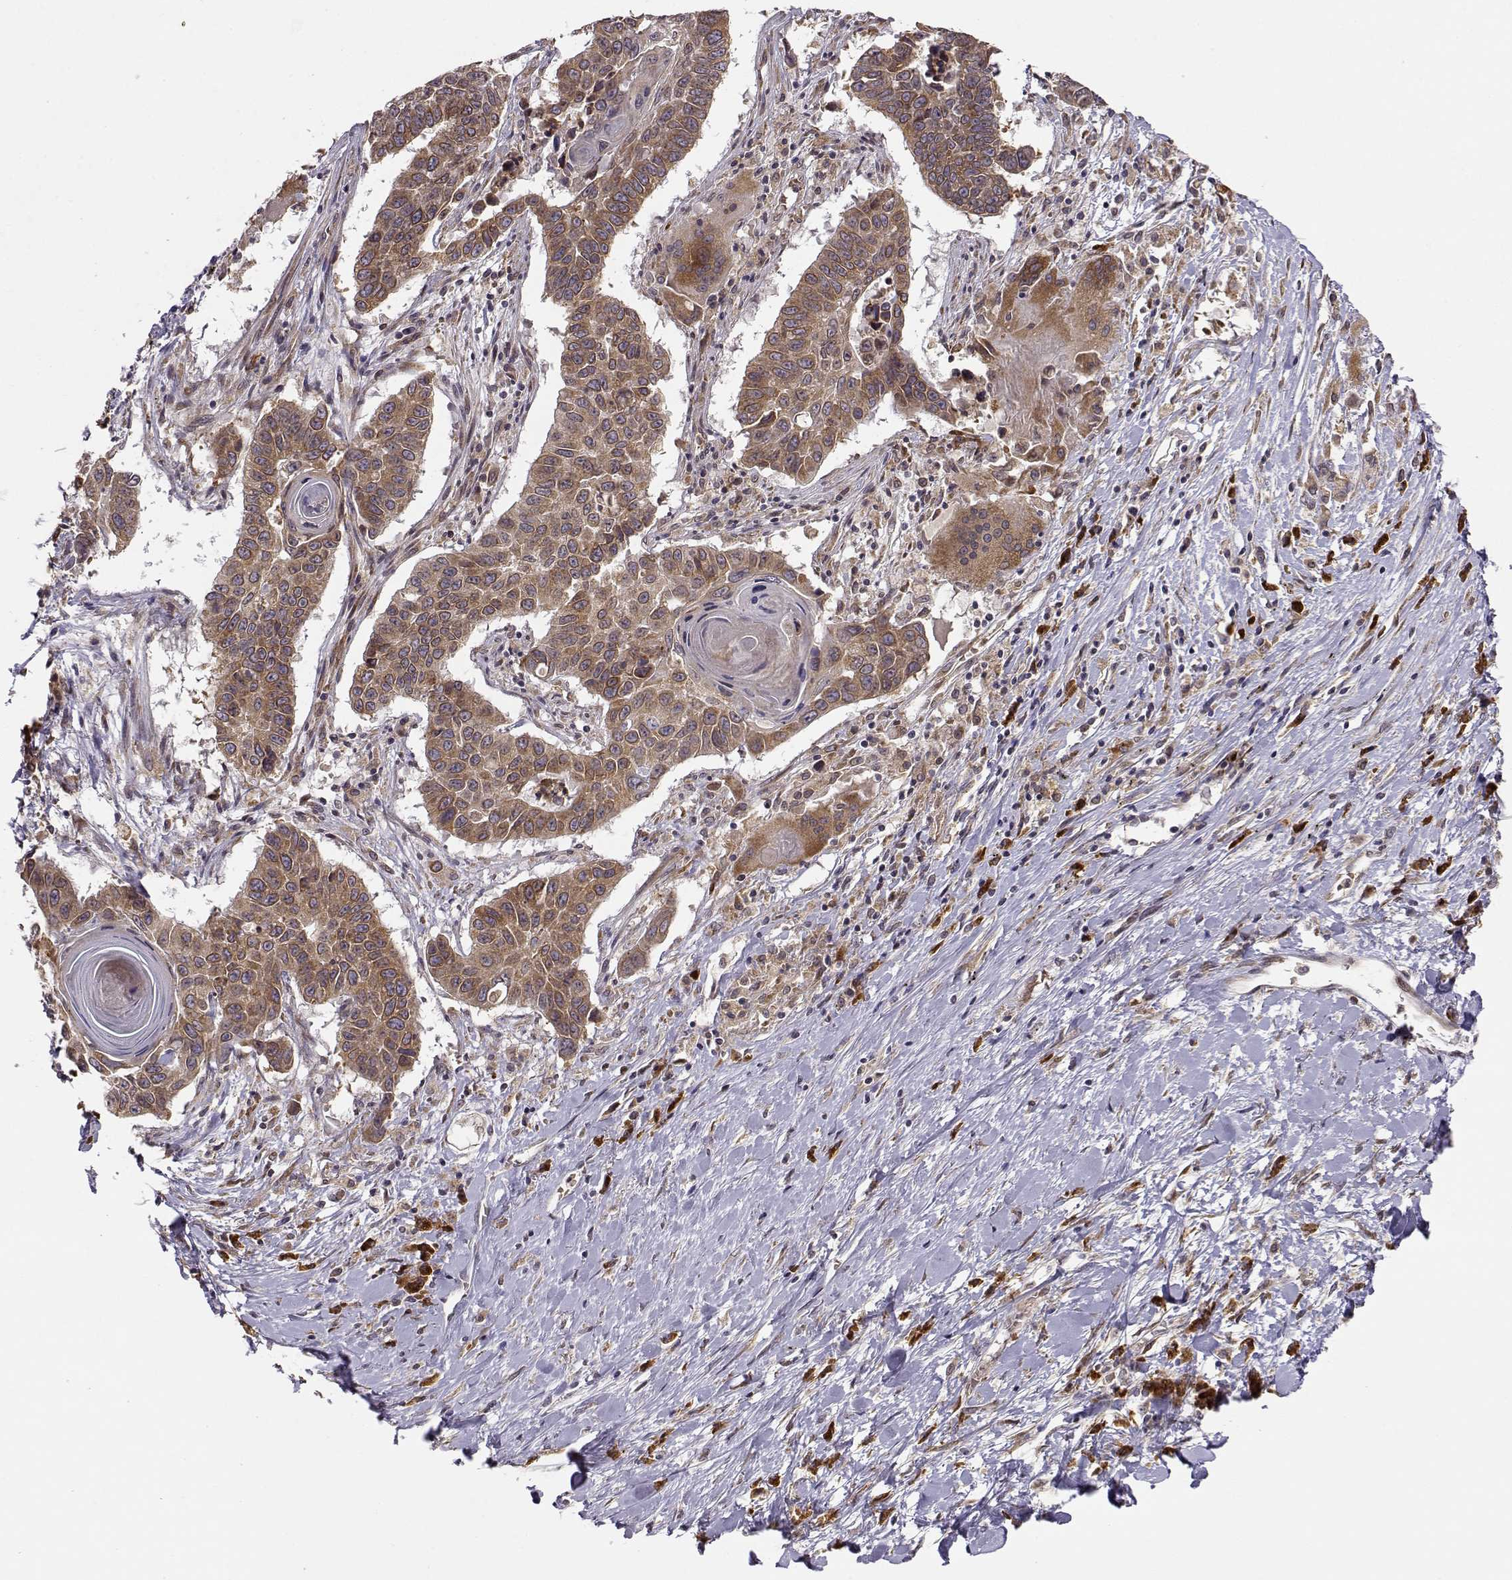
{"staining": {"intensity": "moderate", "quantity": ">75%", "location": "cytoplasmic/membranous"}, "tissue": "lung cancer", "cell_type": "Tumor cells", "image_type": "cancer", "snomed": [{"axis": "morphology", "description": "Squamous cell carcinoma, NOS"}, {"axis": "topography", "description": "Lung"}], "caption": "Lung squamous cell carcinoma stained with immunohistochemistry demonstrates moderate cytoplasmic/membranous positivity in about >75% of tumor cells.", "gene": "ERGIC2", "patient": {"sex": "male", "age": 73}}